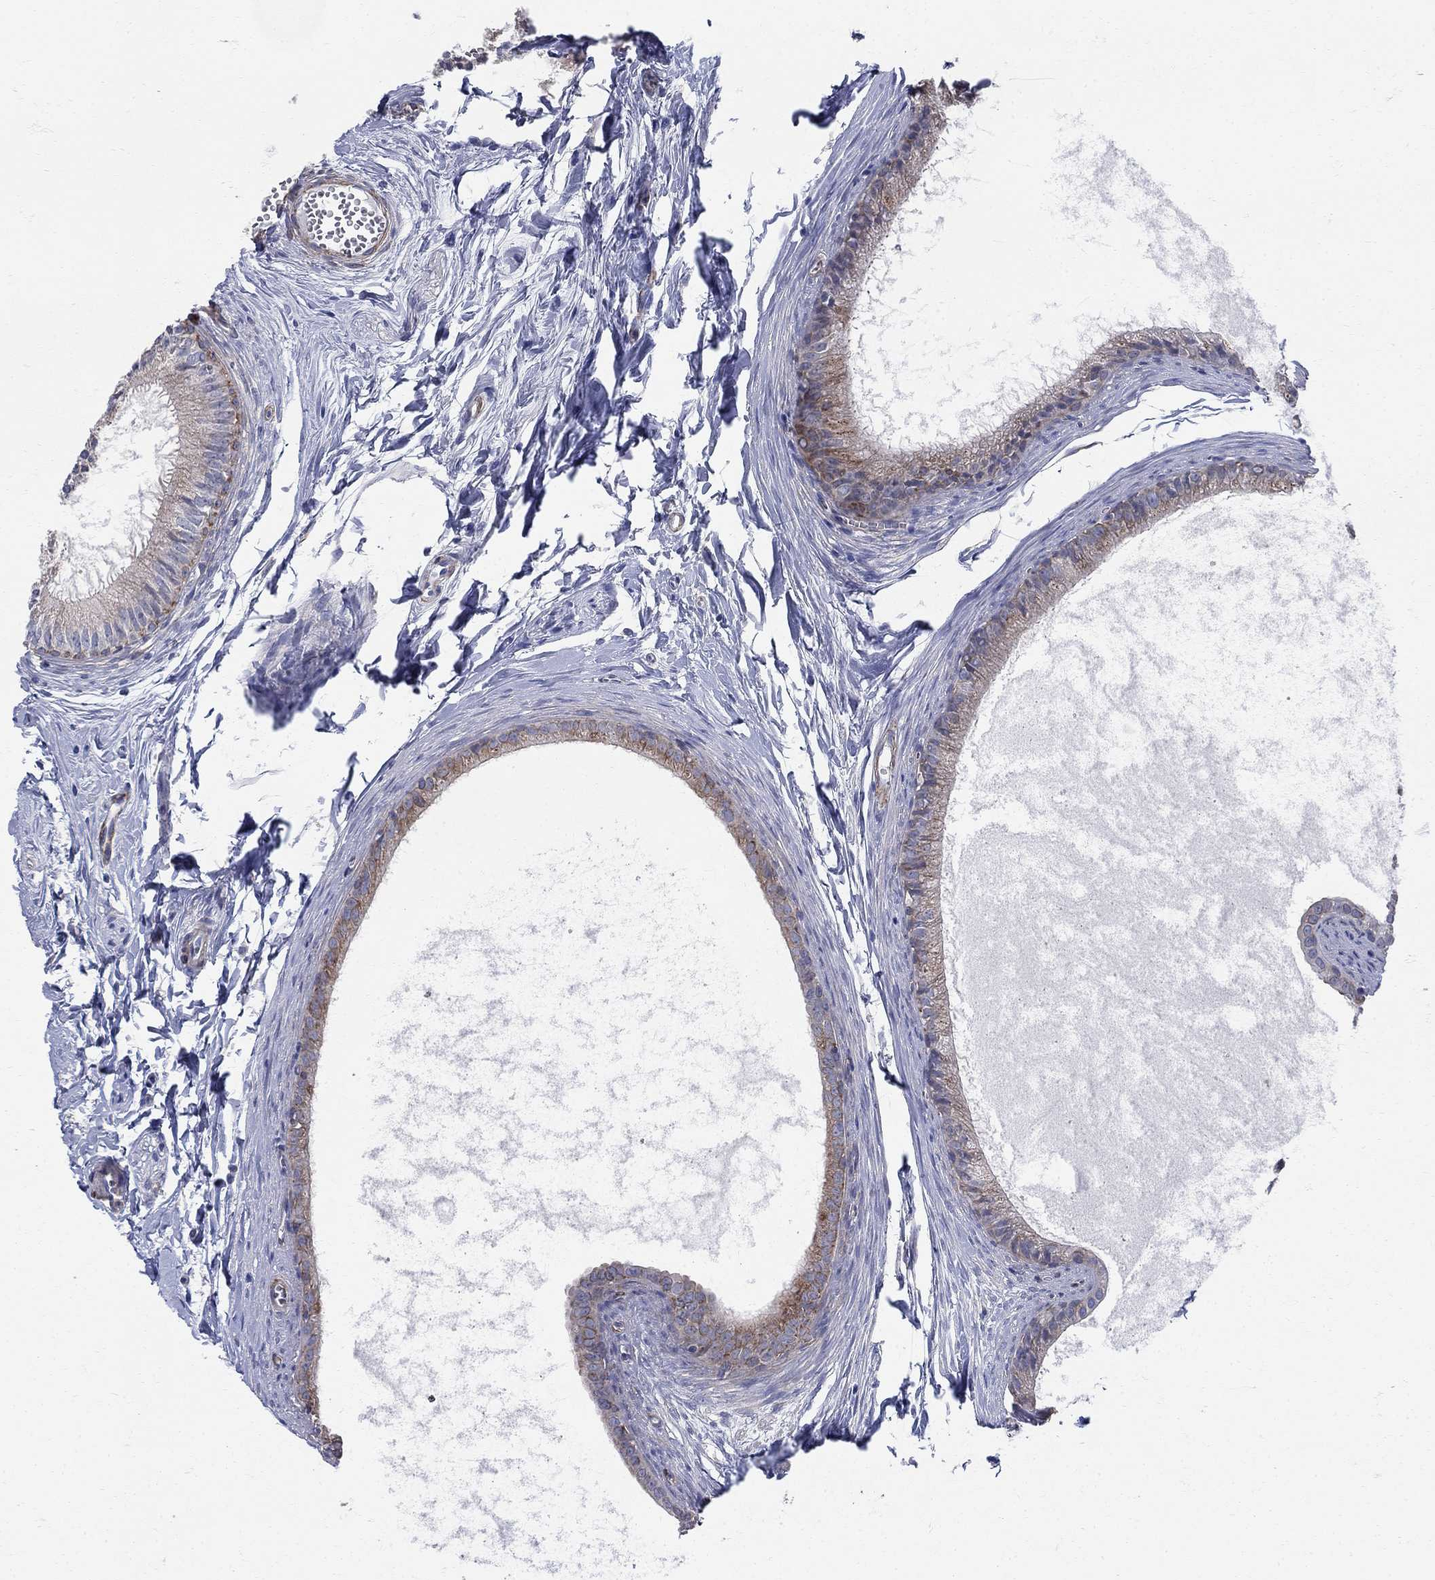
{"staining": {"intensity": "weak", "quantity": ">75%", "location": "cytoplasmic/membranous"}, "tissue": "epididymis", "cell_type": "Glandular cells", "image_type": "normal", "snomed": [{"axis": "morphology", "description": "Normal tissue, NOS"}, {"axis": "topography", "description": "Epididymis"}], "caption": "Immunohistochemical staining of benign human epididymis reveals >75% levels of weak cytoplasmic/membranous protein positivity in about >75% of glandular cells.", "gene": "SEPTIN8", "patient": {"sex": "male", "age": 51}}